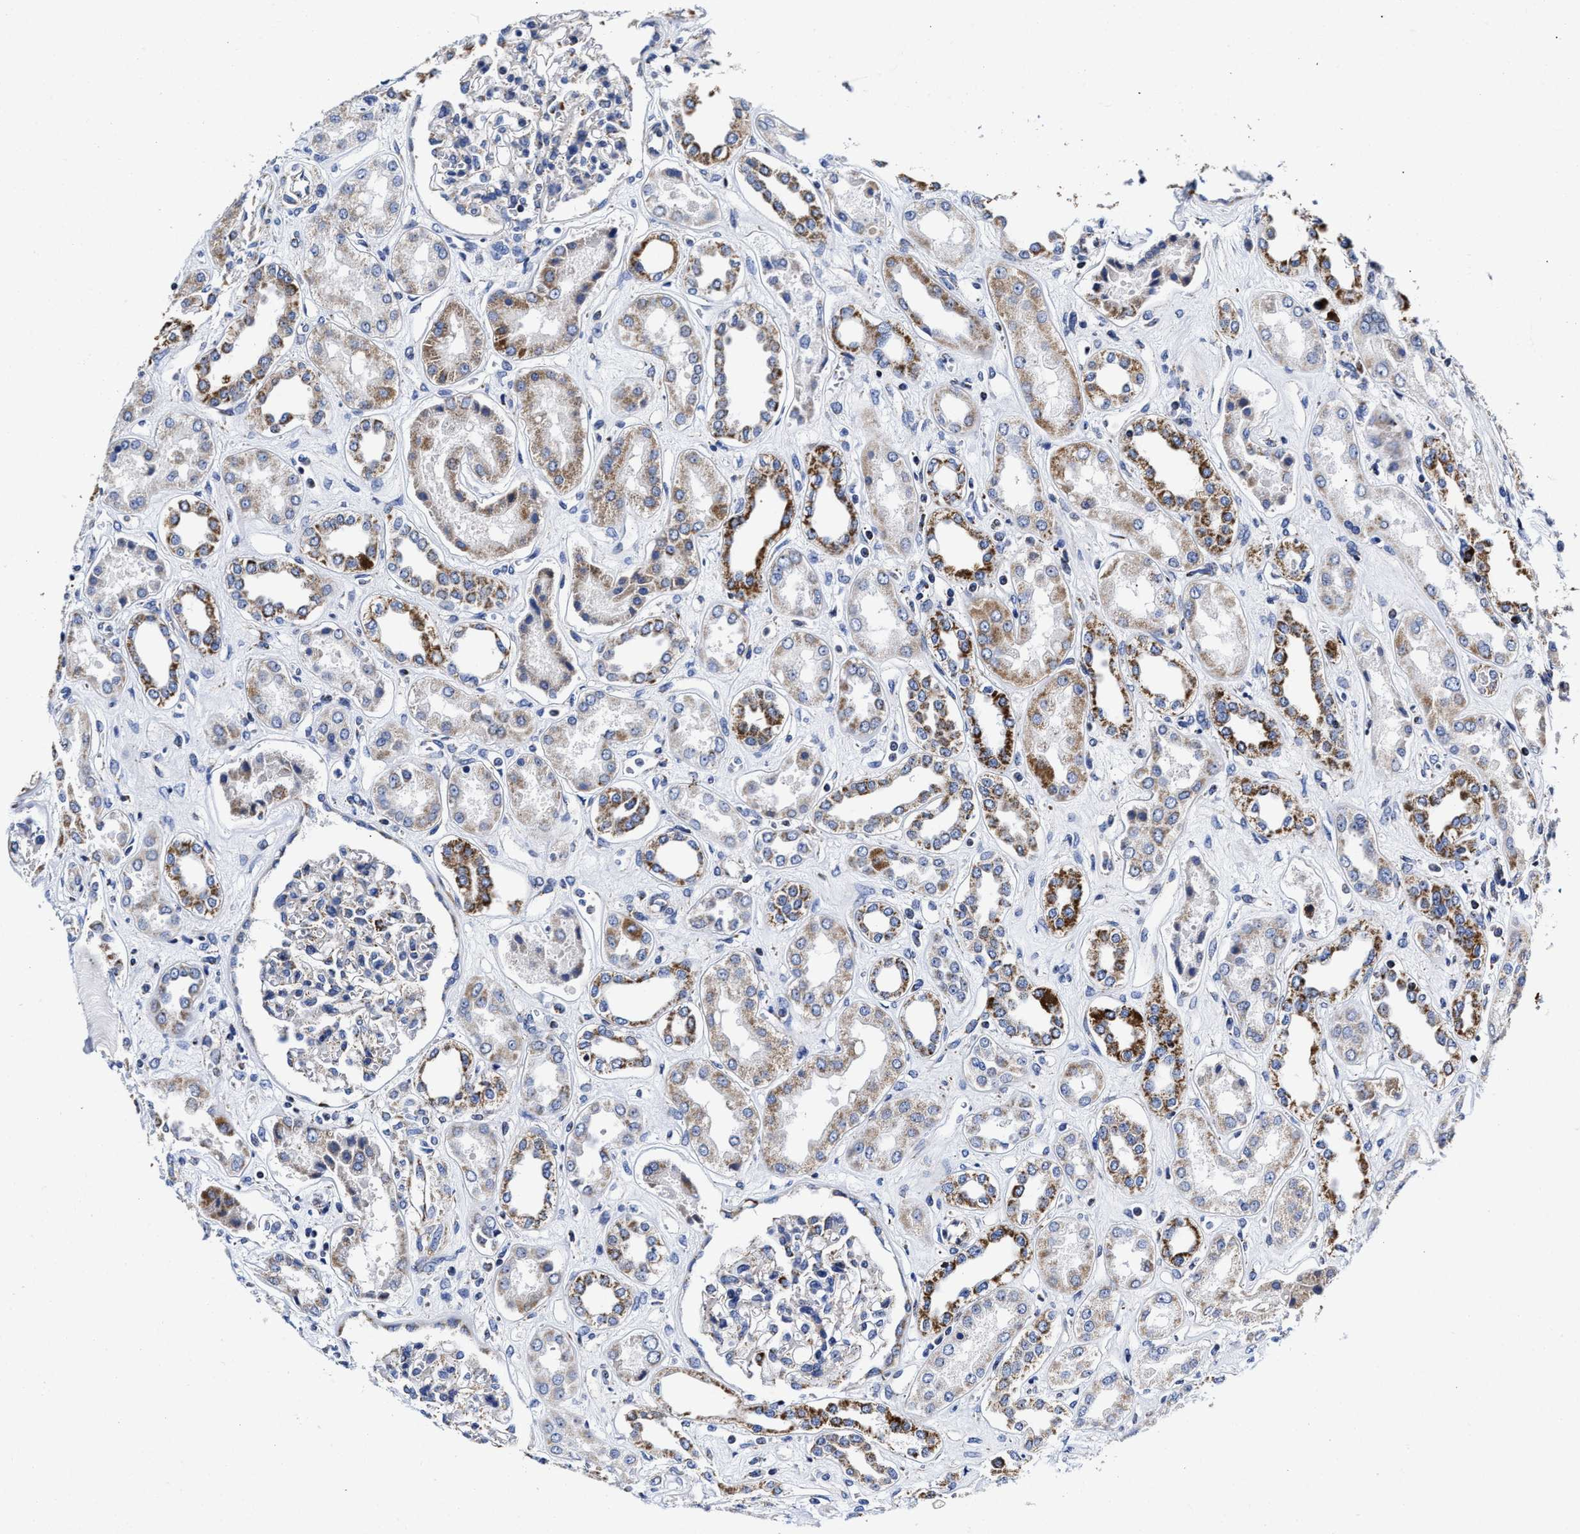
{"staining": {"intensity": "moderate", "quantity": "<25%", "location": "cytoplasmic/membranous"}, "tissue": "kidney", "cell_type": "Cells in glomeruli", "image_type": "normal", "snomed": [{"axis": "morphology", "description": "Normal tissue, NOS"}, {"axis": "topography", "description": "Kidney"}], "caption": "Immunohistochemical staining of unremarkable kidney exhibits <25% levels of moderate cytoplasmic/membranous protein staining in approximately <25% of cells in glomeruli.", "gene": "HINT2", "patient": {"sex": "male", "age": 59}}